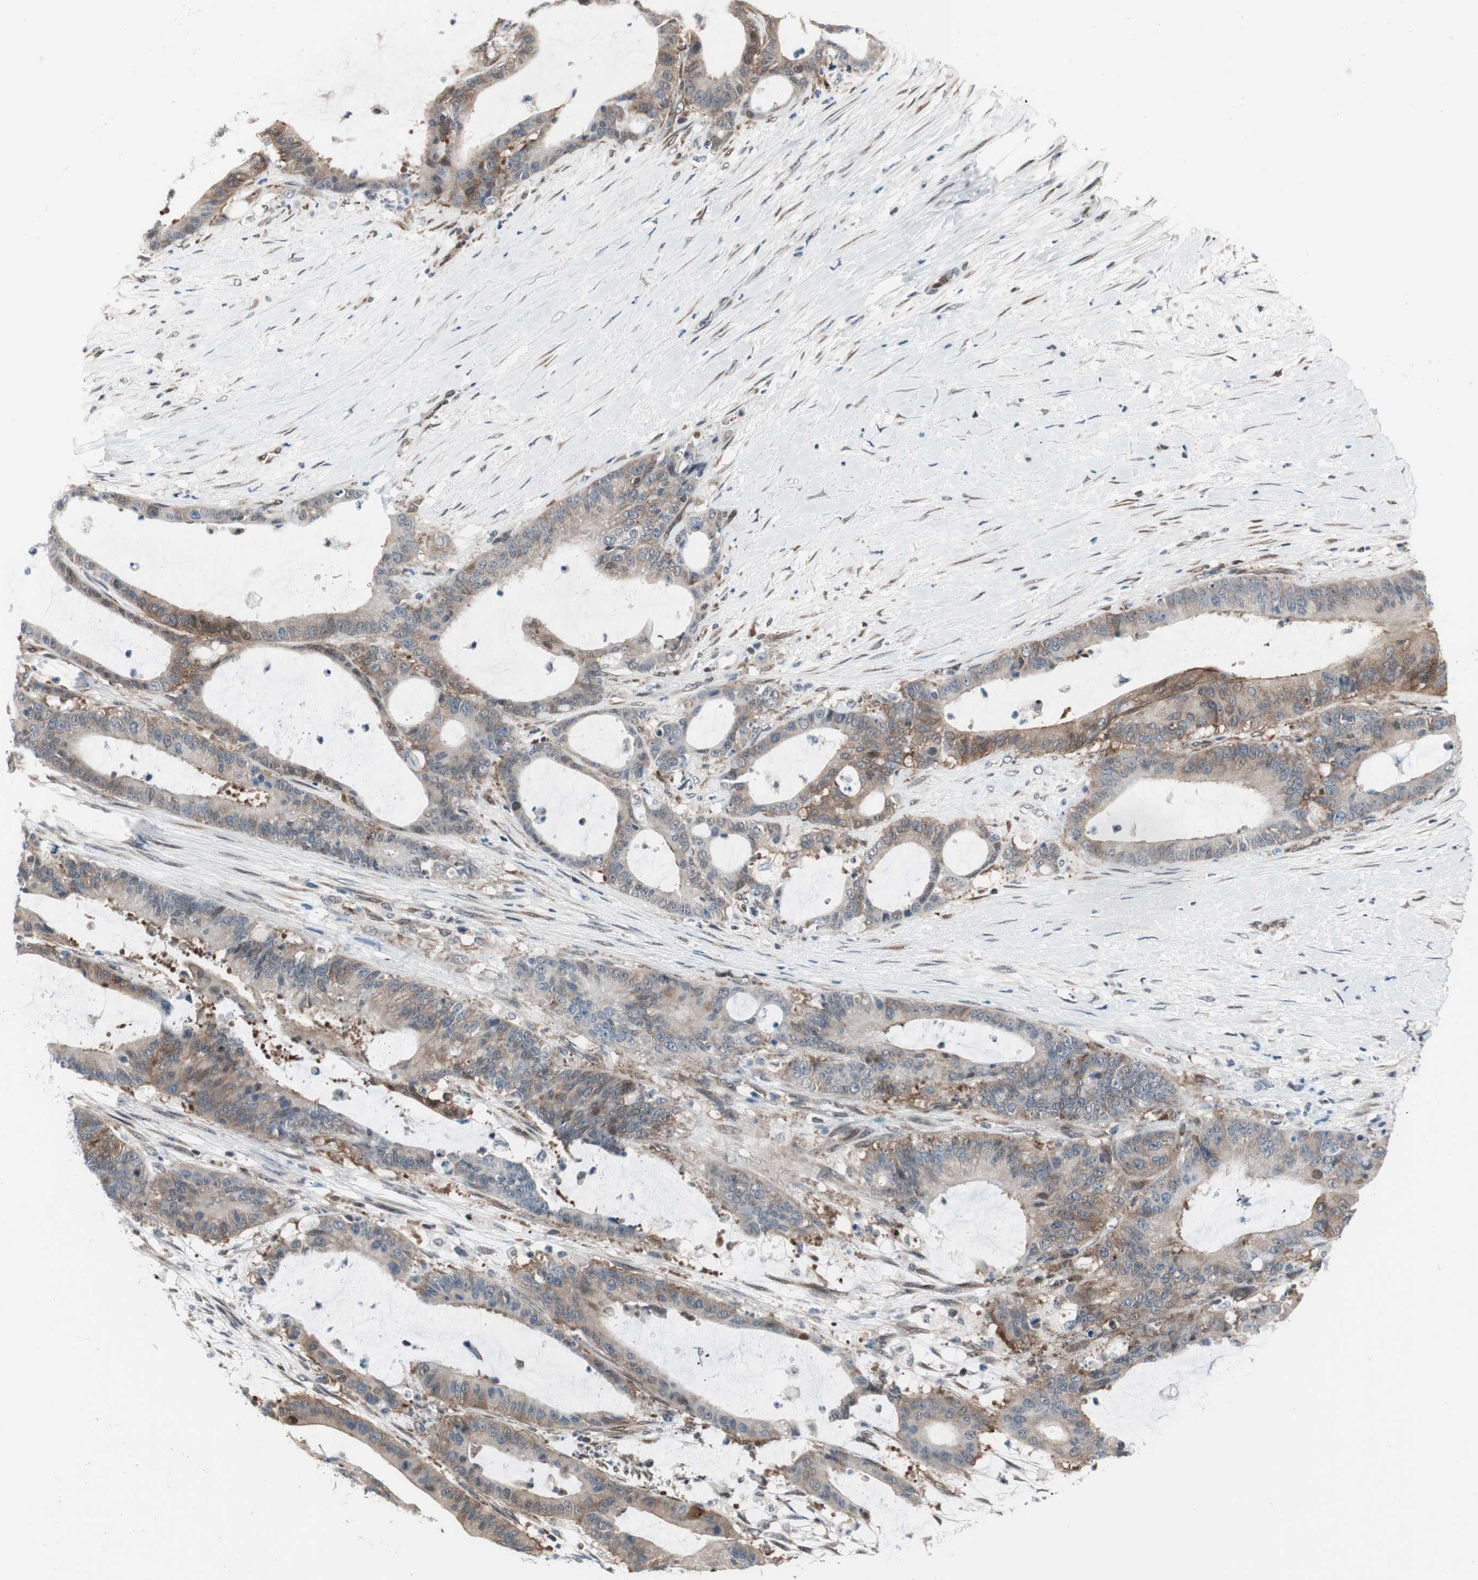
{"staining": {"intensity": "moderate", "quantity": "25%-75%", "location": "cytoplasmic/membranous"}, "tissue": "liver cancer", "cell_type": "Tumor cells", "image_type": "cancer", "snomed": [{"axis": "morphology", "description": "Cholangiocarcinoma"}, {"axis": "topography", "description": "Liver"}], "caption": "Tumor cells reveal medium levels of moderate cytoplasmic/membranous staining in approximately 25%-75% of cells in cholangiocarcinoma (liver). The staining was performed using DAB, with brown indicating positive protein expression. Nuclei are stained blue with hematoxylin.", "gene": "ZNF512B", "patient": {"sex": "female", "age": 73}}